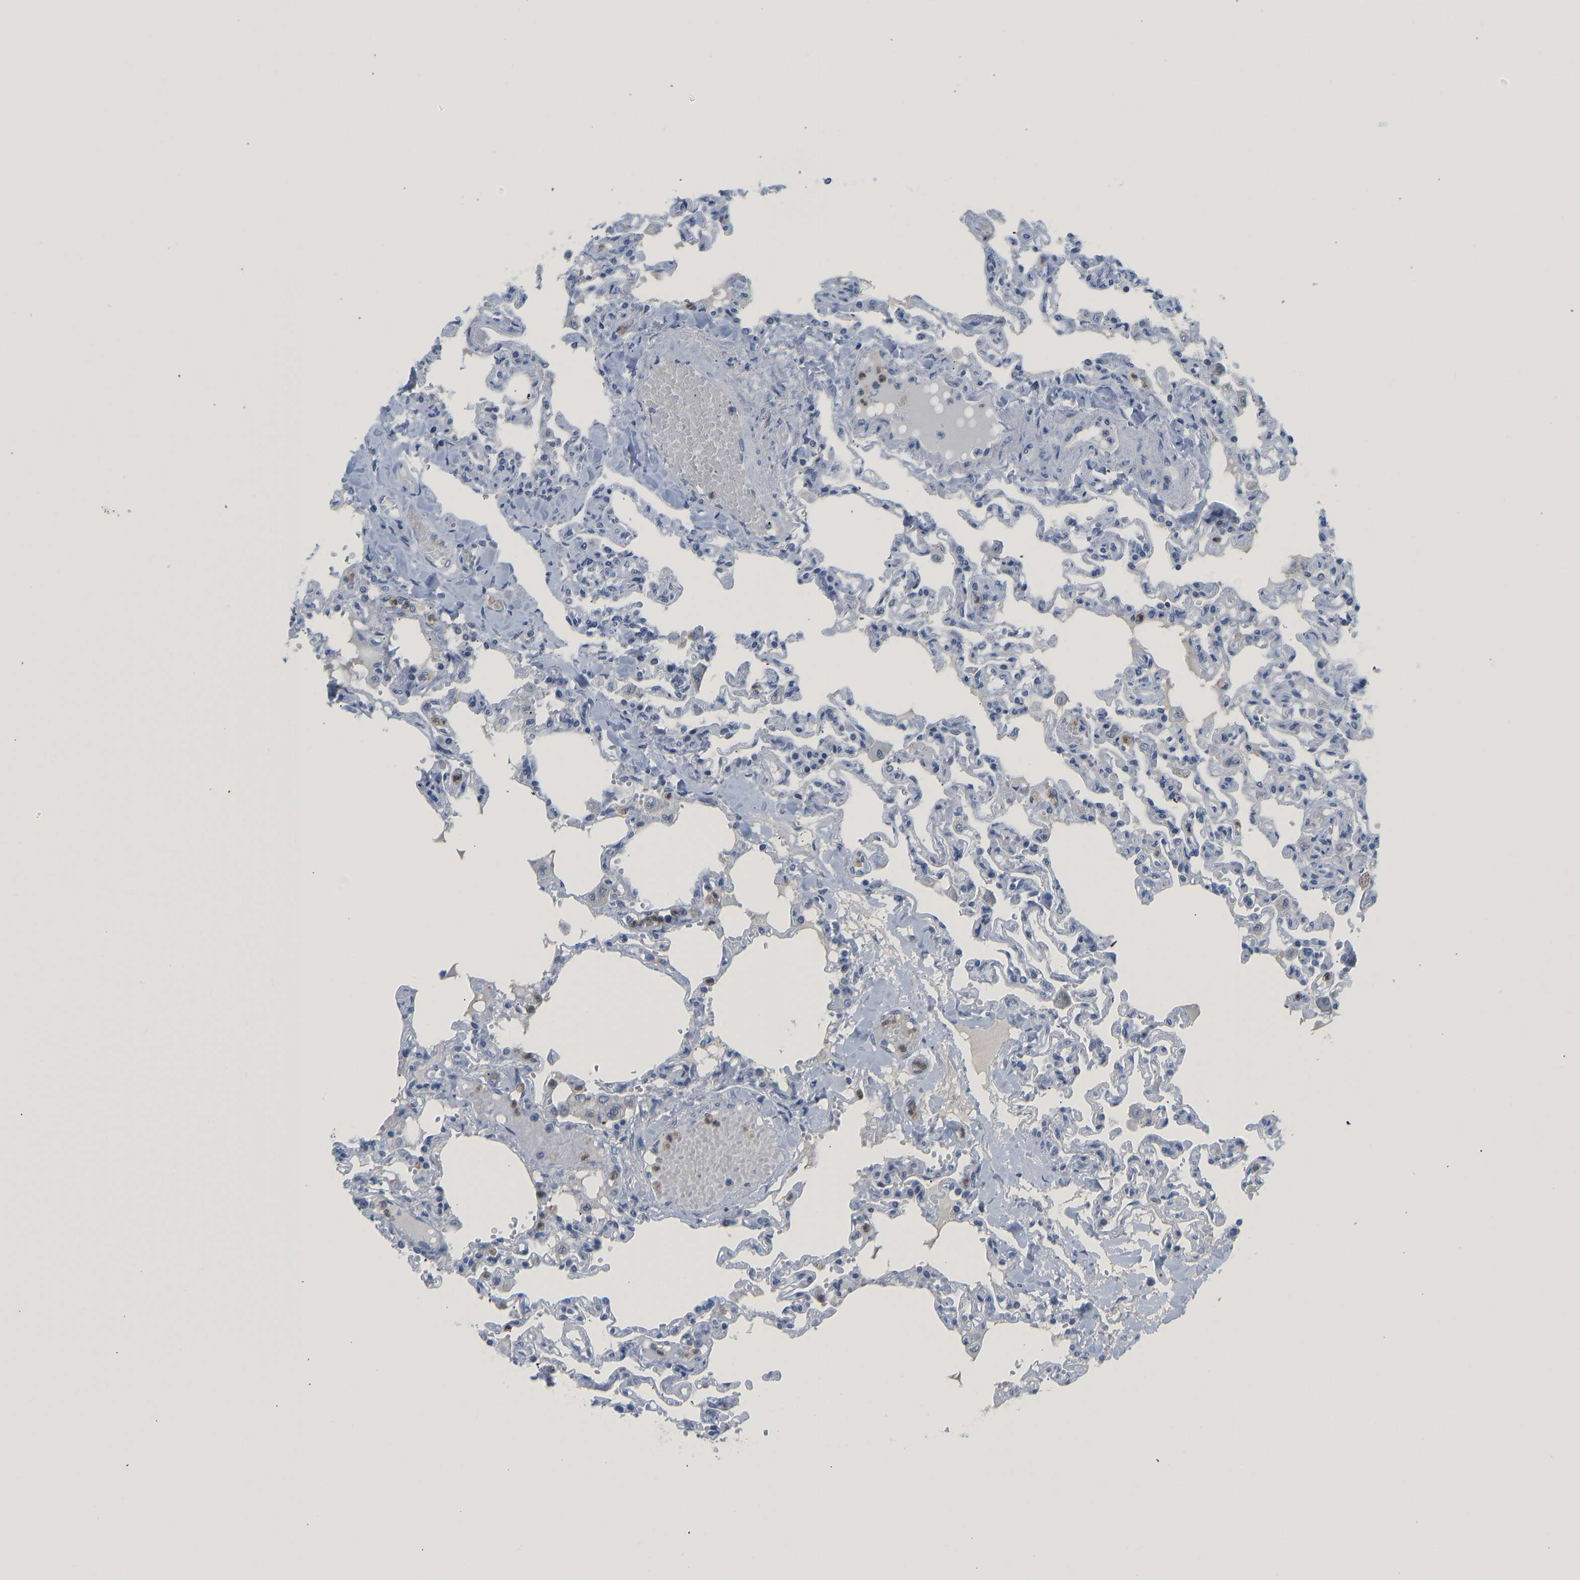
{"staining": {"intensity": "negative", "quantity": "none", "location": "none"}, "tissue": "lung", "cell_type": "Alveolar cells", "image_type": "normal", "snomed": [{"axis": "morphology", "description": "Normal tissue, NOS"}, {"axis": "topography", "description": "Lung"}], "caption": "Immunohistochemistry (IHC) of unremarkable human lung demonstrates no expression in alveolar cells. (DAB (3,3'-diaminobenzidine) immunohistochemistry visualized using brightfield microscopy, high magnification).", "gene": "TXNDC2", "patient": {"sex": "male", "age": 21}}